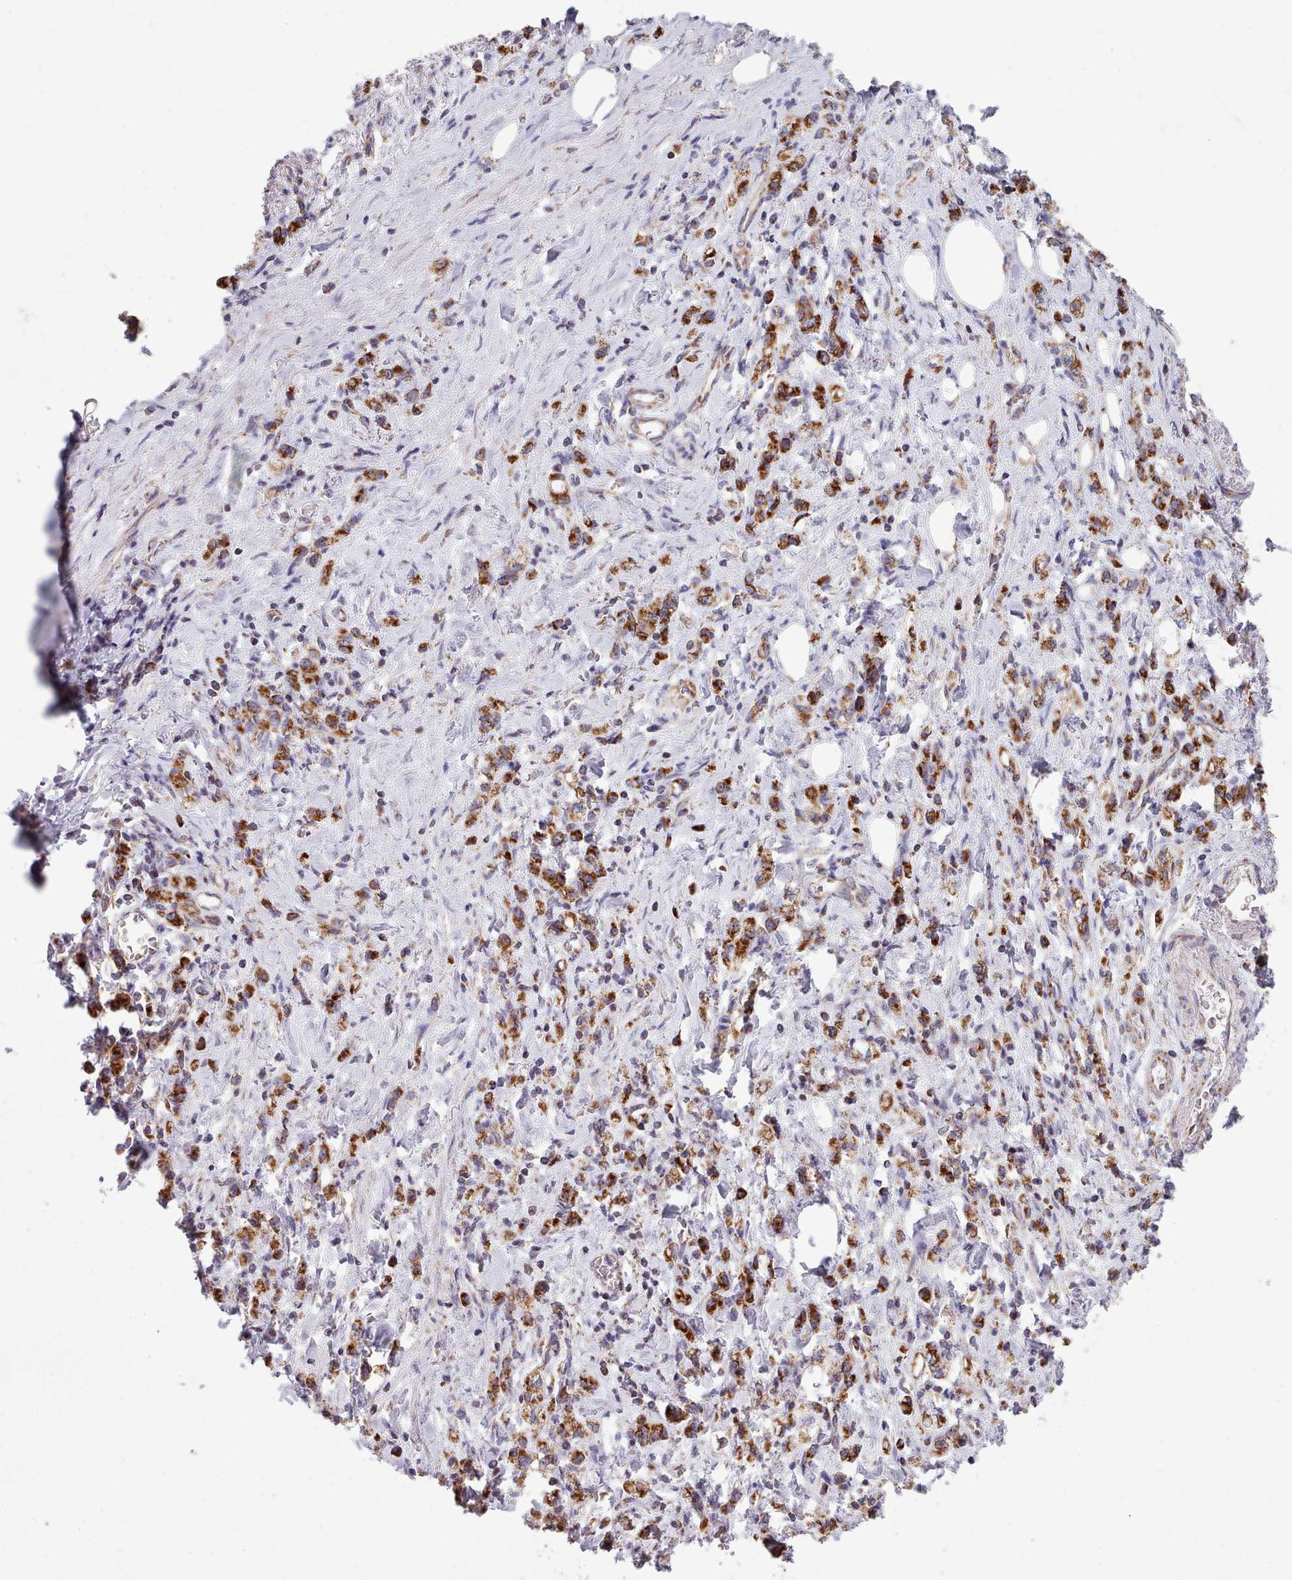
{"staining": {"intensity": "strong", "quantity": ">75%", "location": "cytoplasmic/membranous"}, "tissue": "stomach cancer", "cell_type": "Tumor cells", "image_type": "cancer", "snomed": [{"axis": "morphology", "description": "Adenocarcinoma, NOS"}, {"axis": "topography", "description": "Stomach"}], "caption": "Human stomach cancer (adenocarcinoma) stained with a brown dye displays strong cytoplasmic/membranous positive positivity in about >75% of tumor cells.", "gene": "SRP54", "patient": {"sex": "male", "age": 77}}